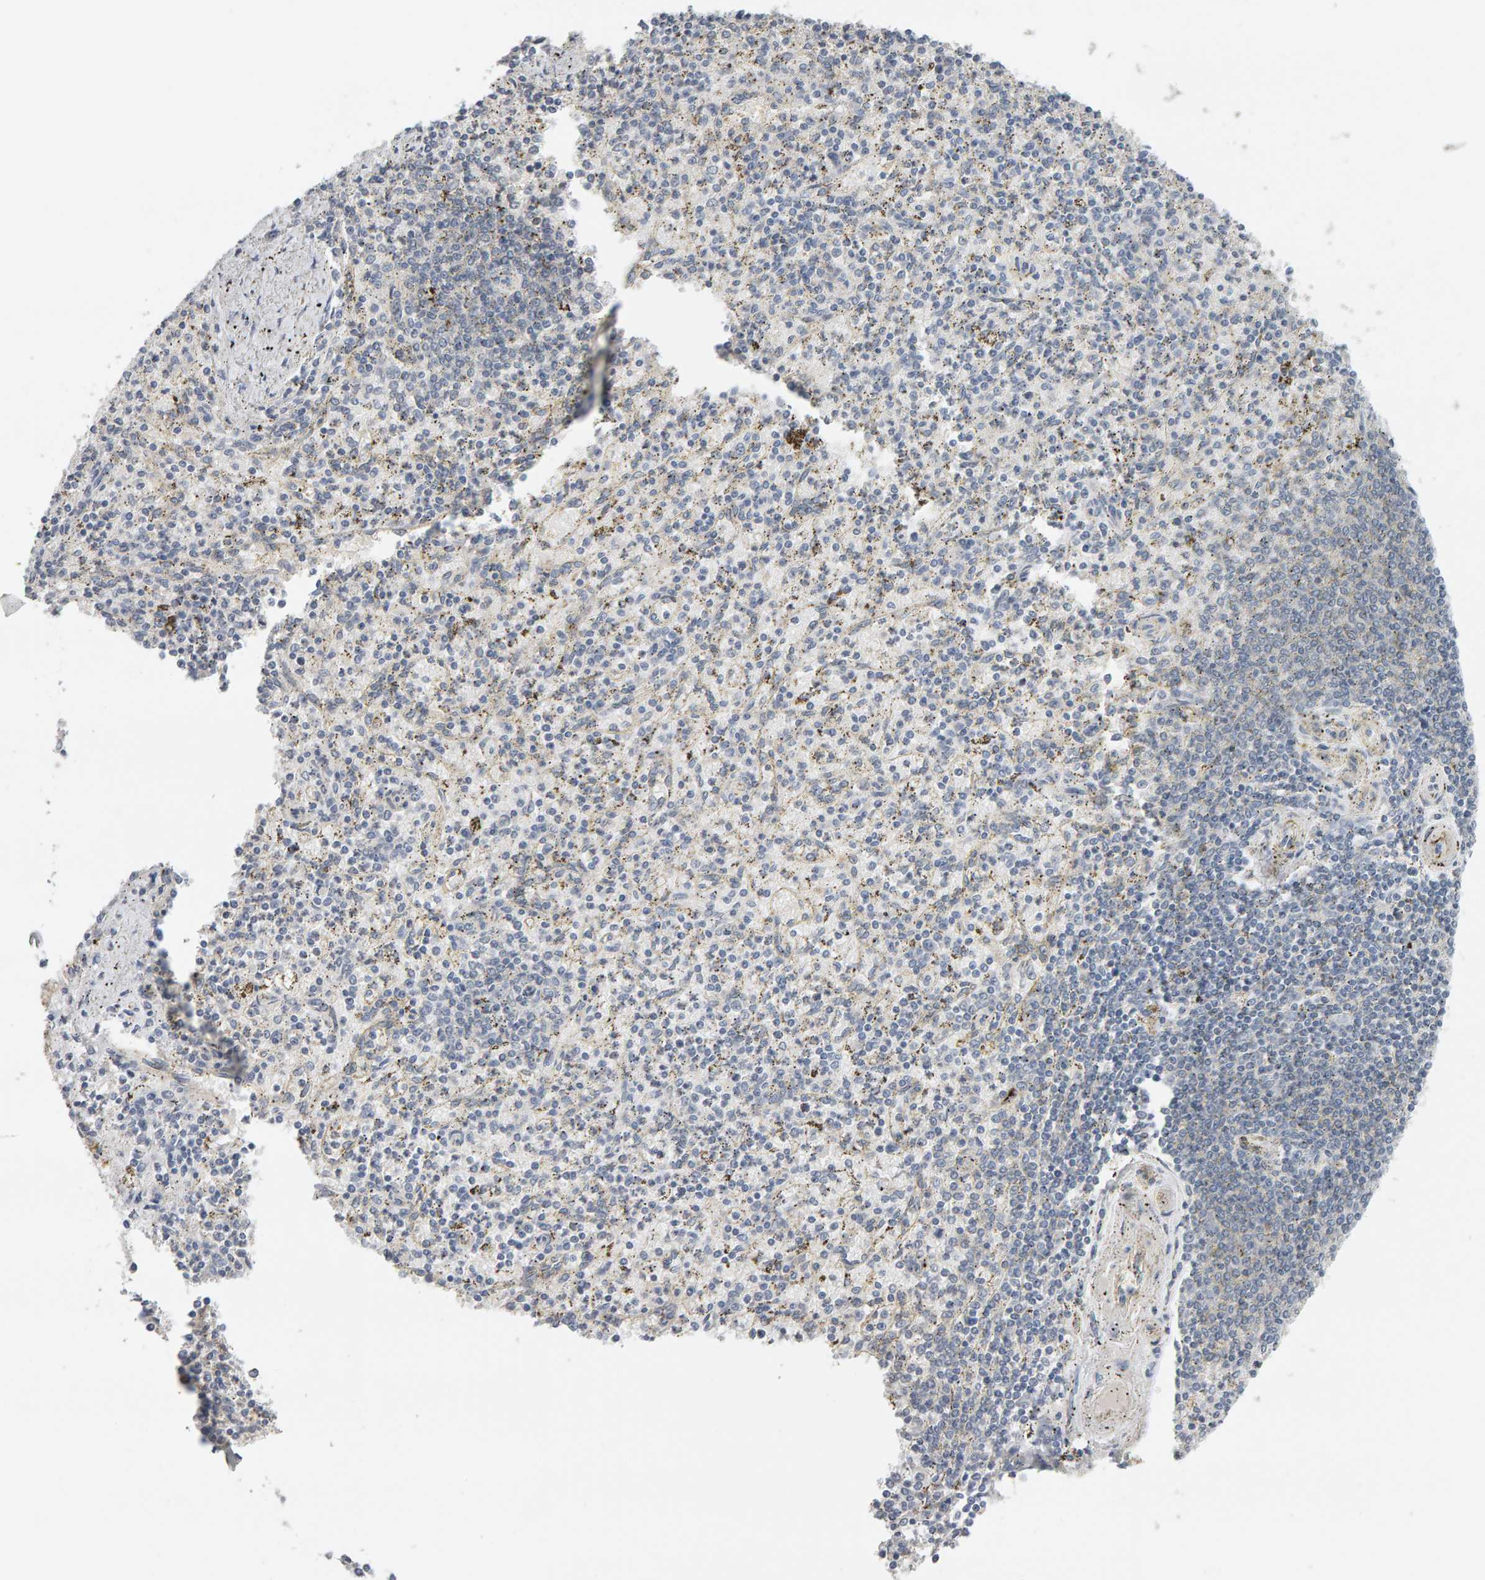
{"staining": {"intensity": "negative", "quantity": "none", "location": "none"}, "tissue": "spleen", "cell_type": "Cells in red pulp", "image_type": "normal", "snomed": [{"axis": "morphology", "description": "Normal tissue, NOS"}, {"axis": "topography", "description": "Spleen"}], "caption": "Image shows no significant protein expression in cells in red pulp of normal spleen. The staining was performed using DAB (3,3'-diaminobenzidine) to visualize the protein expression in brown, while the nuclei were stained in blue with hematoxylin (Magnification: 20x).", "gene": "GFUS", "patient": {"sex": "male", "age": 72}}